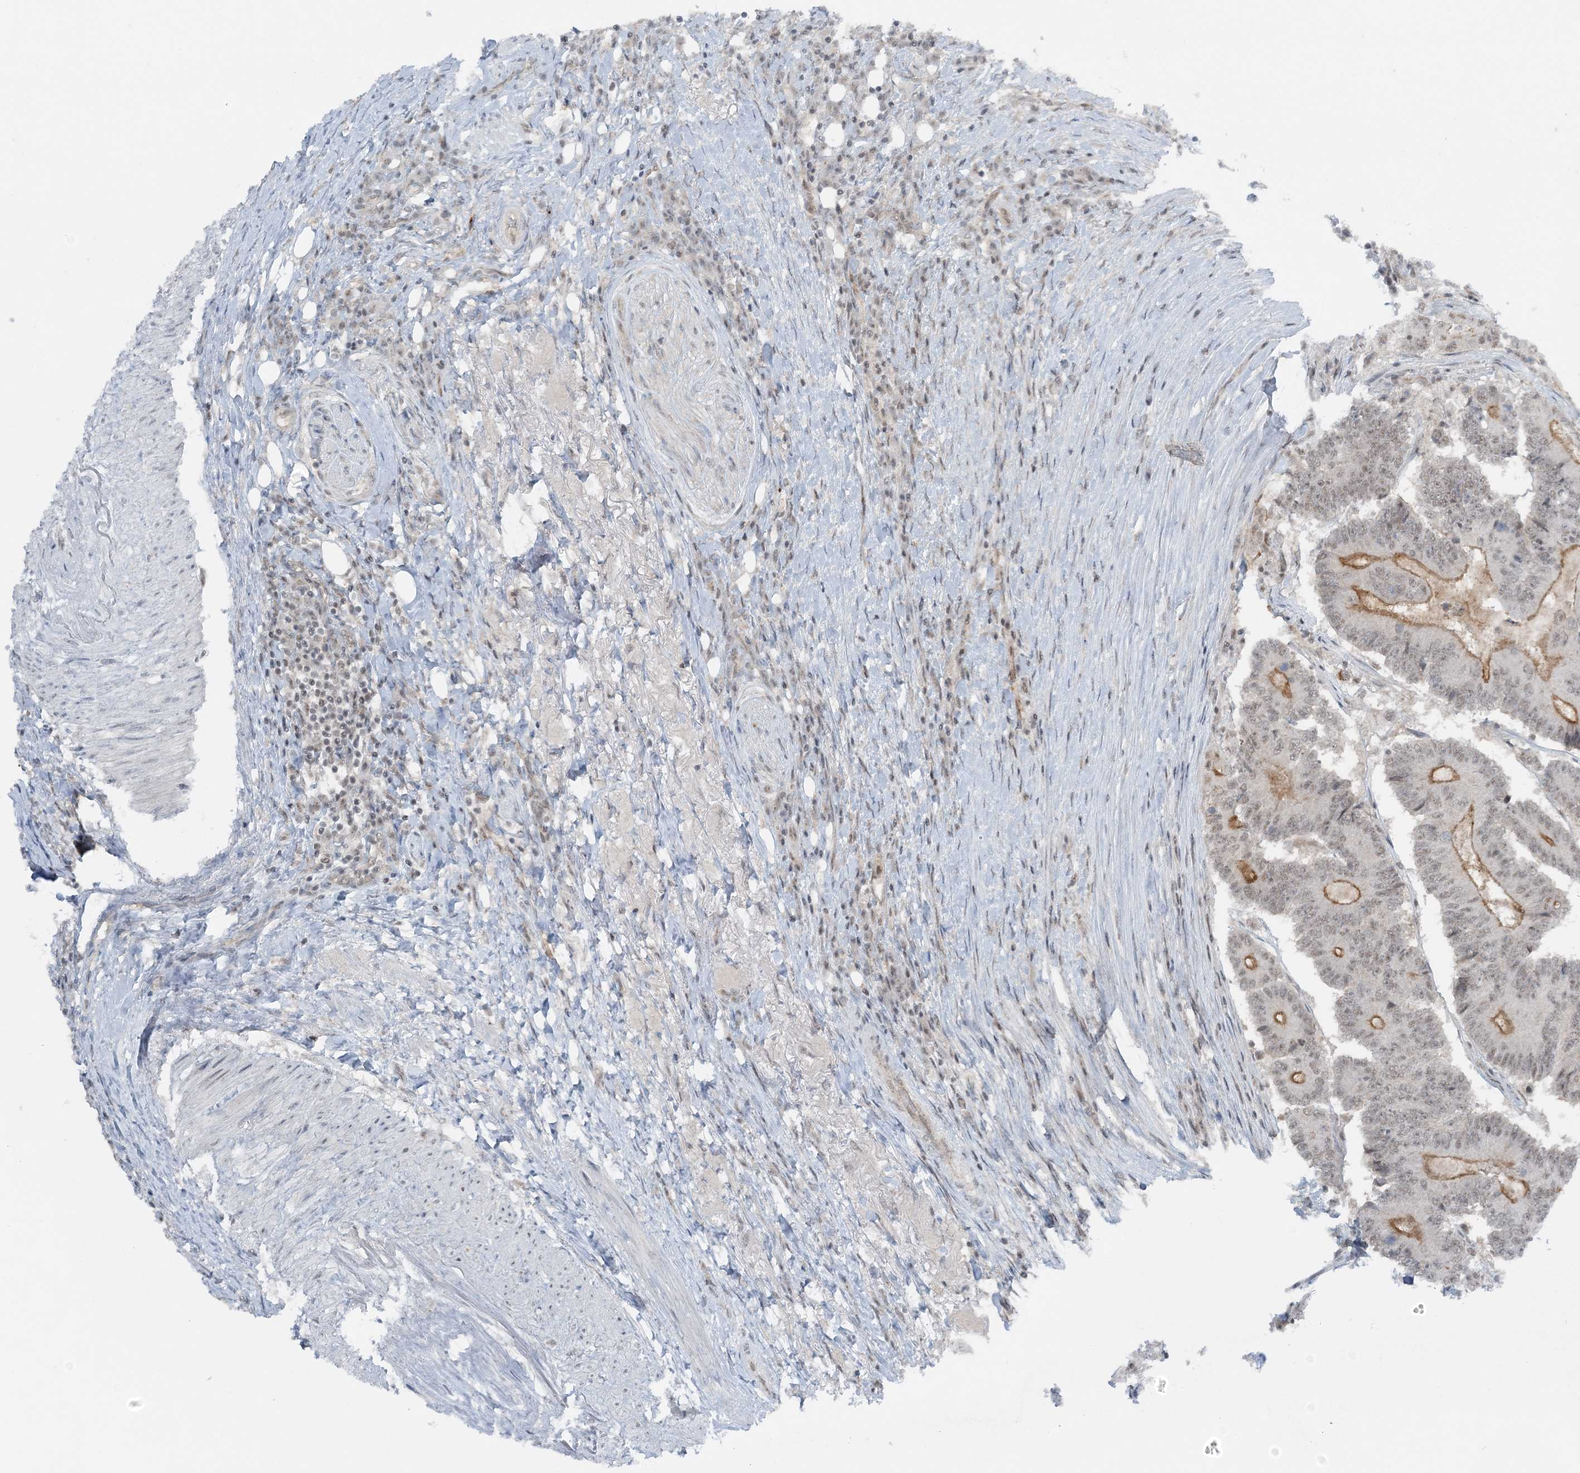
{"staining": {"intensity": "moderate", "quantity": "25%-75%", "location": "cytoplasmic/membranous"}, "tissue": "colorectal cancer", "cell_type": "Tumor cells", "image_type": "cancer", "snomed": [{"axis": "morphology", "description": "Adenocarcinoma, NOS"}, {"axis": "topography", "description": "Colon"}], "caption": "The immunohistochemical stain highlights moderate cytoplasmic/membranous expression in tumor cells of colorectal cancer (adenocarcinoma) tissue.", "gene": "ATP11A", "patient": {"sex": "male", "age": 83}}